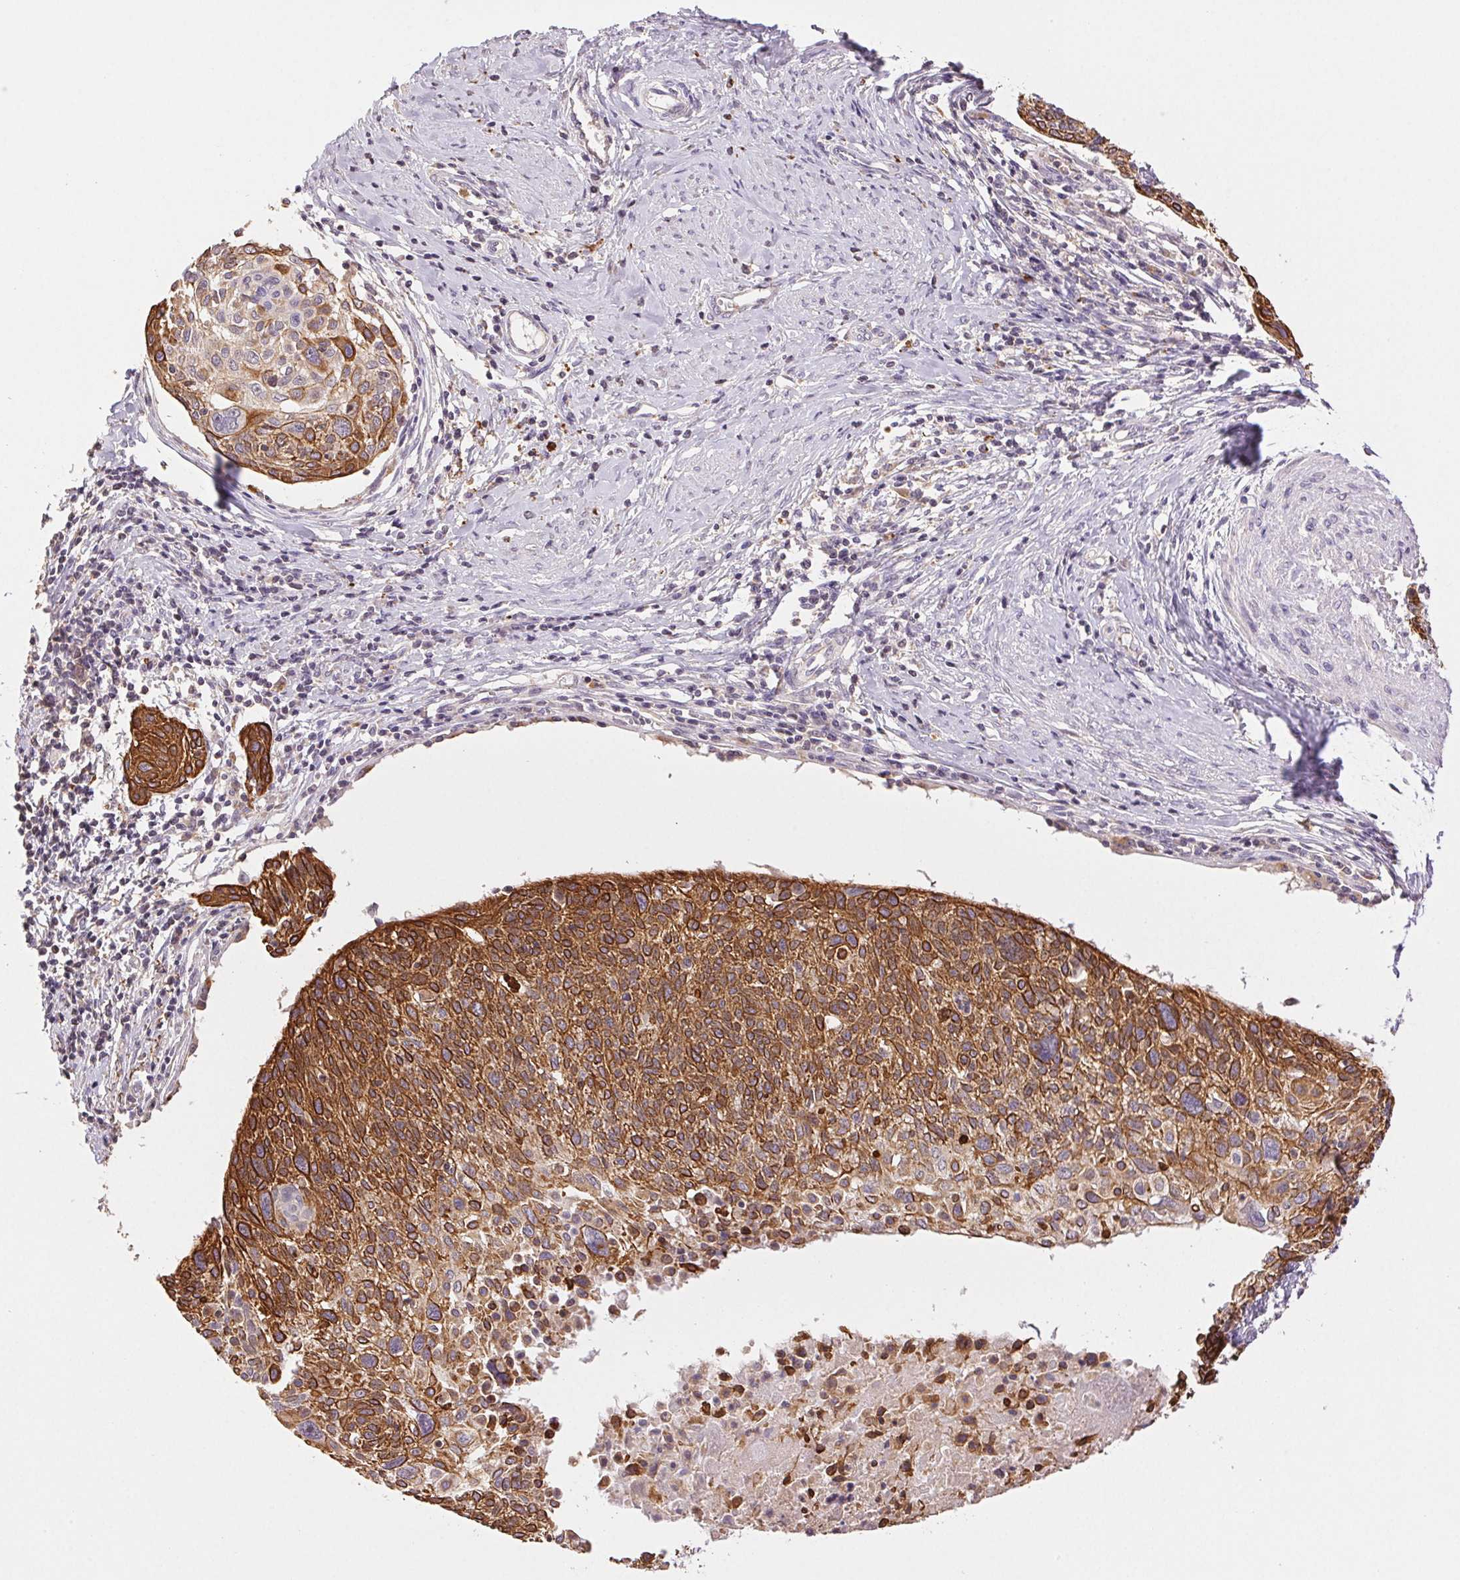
{"staining": {"intensity": "strong", "quantity": "25%-75%", "location": "cytoplasmic/membranous"}, "tissue": "cervical cancer", "cell_type": "Tumor cells", "image_type": "cancer", "snomed": [{"axis": "morphology", "description": "Squamous cell carcinoma, NOS"}, {"axis": "topography", "description": "Cervix"}], "caption": "Strong cytoplasmic/membranous positivity for a protein is identified in about 25%-75% of tumor cells of squamous cell carcinoma (cervical) using immunohistochemistry (IHC).", "gene": "TMEM253", "patient": {"sex": "female", "age": 49}}